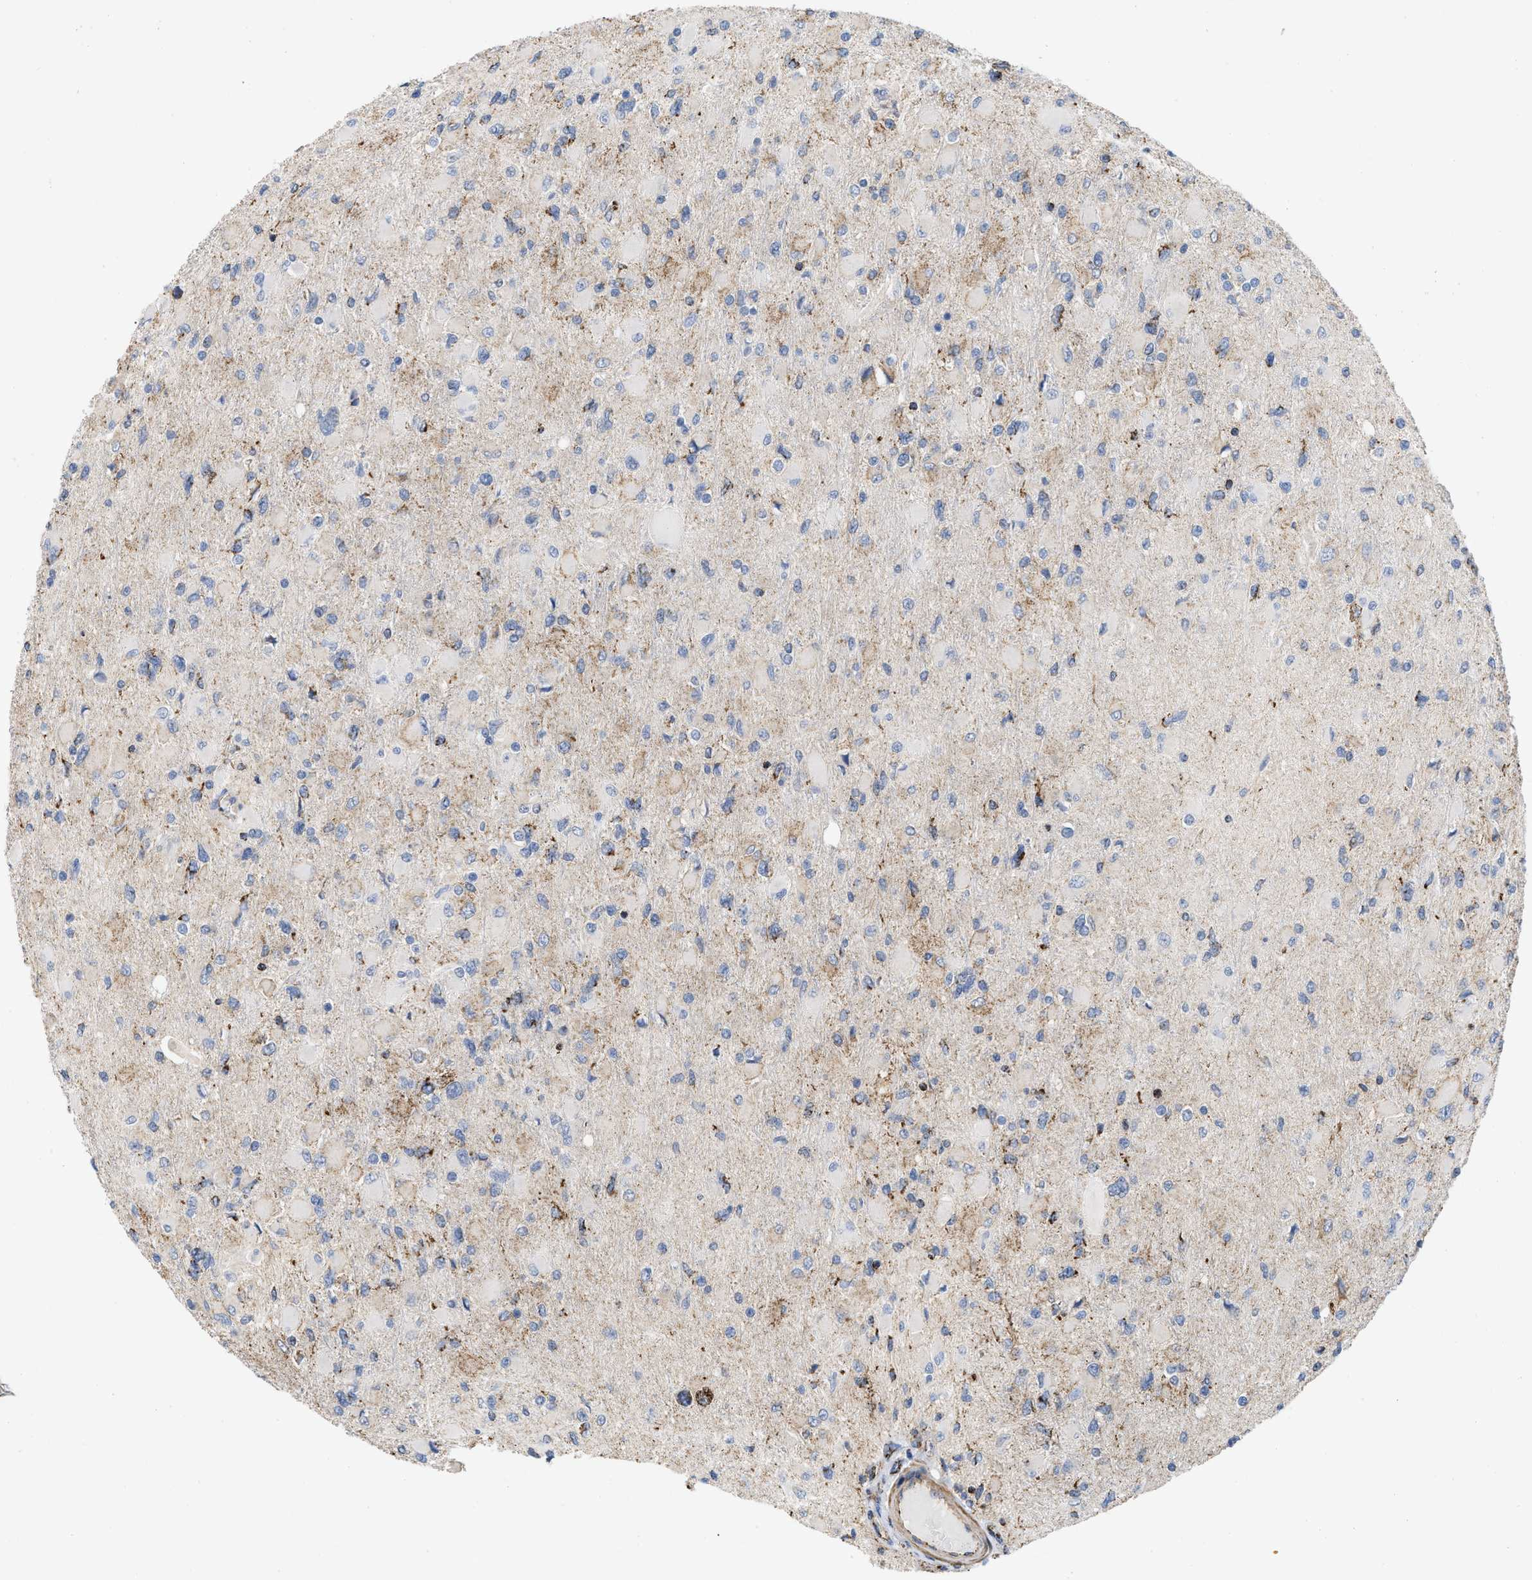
{"staining": {"intensity": "moderate", "quantity": "<25%", "location": "cytoplasmic/membranous"}, "tissue": "glioma", "cell_type": "Tumor cells", "image_type": "cancer", "snomed": [{"axis": "morphology", "description": "Glioma, malignant, High grade"}, {"axis": "topography", "description": "Cerebral cortex"}], "caption": "High-magnification brightfield microscopy of malignant glioma (high-grade) stained with DAB (3,3'-diaminobenzidine) (brown) and counterstained with hematoxylin (blue). tumor cells exhibit moderate cytoplasmic/membranous staining is seen in approximately<25% of cells.", "gene": "GRB10", "patient": {"sex": "female", "age": 36}}